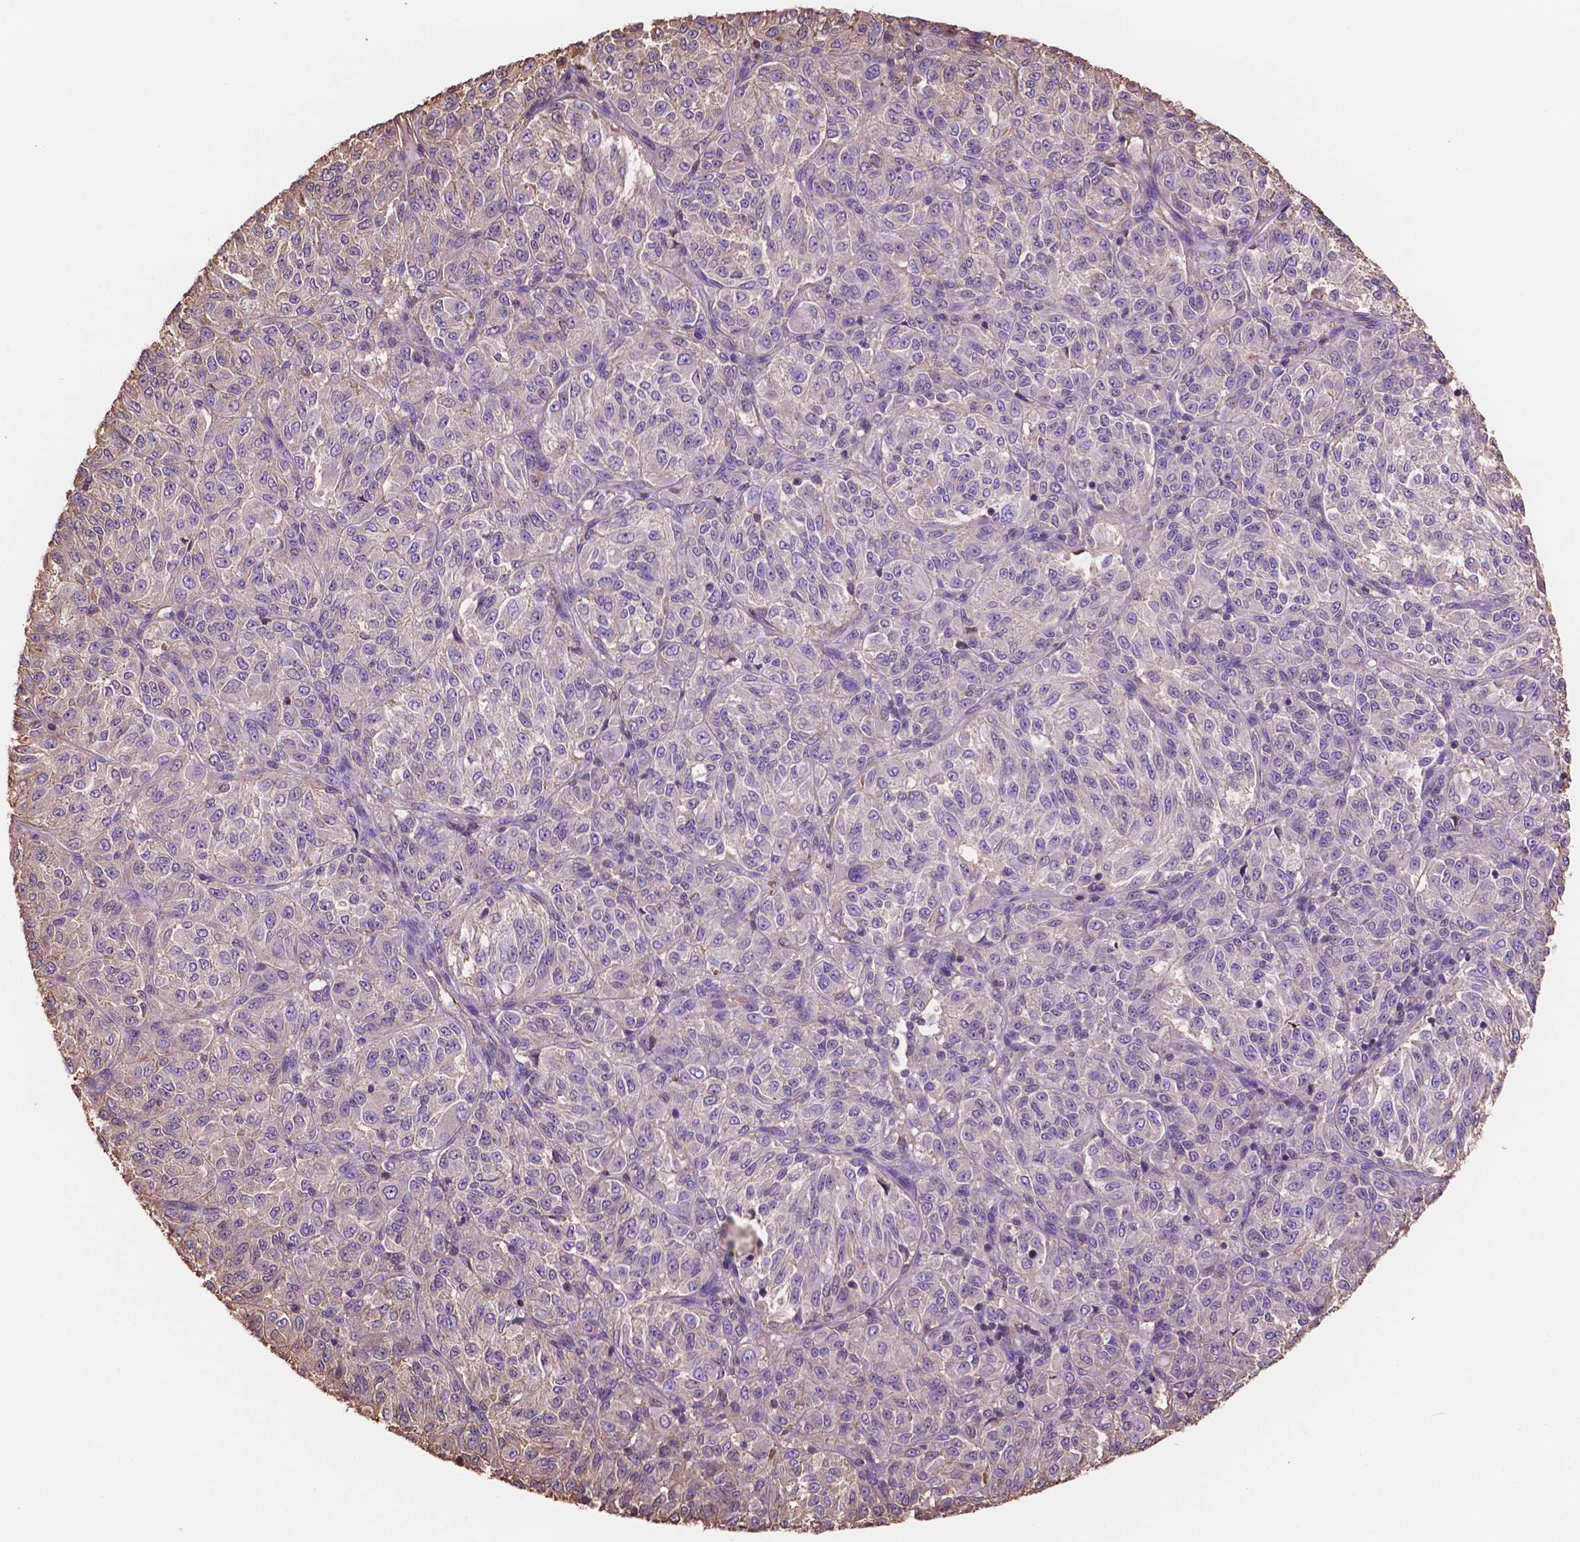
{"staining": {"intensity": "negative", "quantity": "none", "location": "none"}, "tissue": "melanoma", "cell_type": "Tumor cells", "image_type": "cancer", "snomed": [{"axis": "morphology", "description": "Malignant melanoma, Metastatic site"}, {"axis": "topography", "description": "Brain"}], "caption": "The immunohistochemistry image has no significant expression in tumor cells of melanoma tissue. (DAB immunohistochemistry with hematoxylin counter stain).", "gene": "NIPA2", "patient": {"sex": "female", "age": 56}}